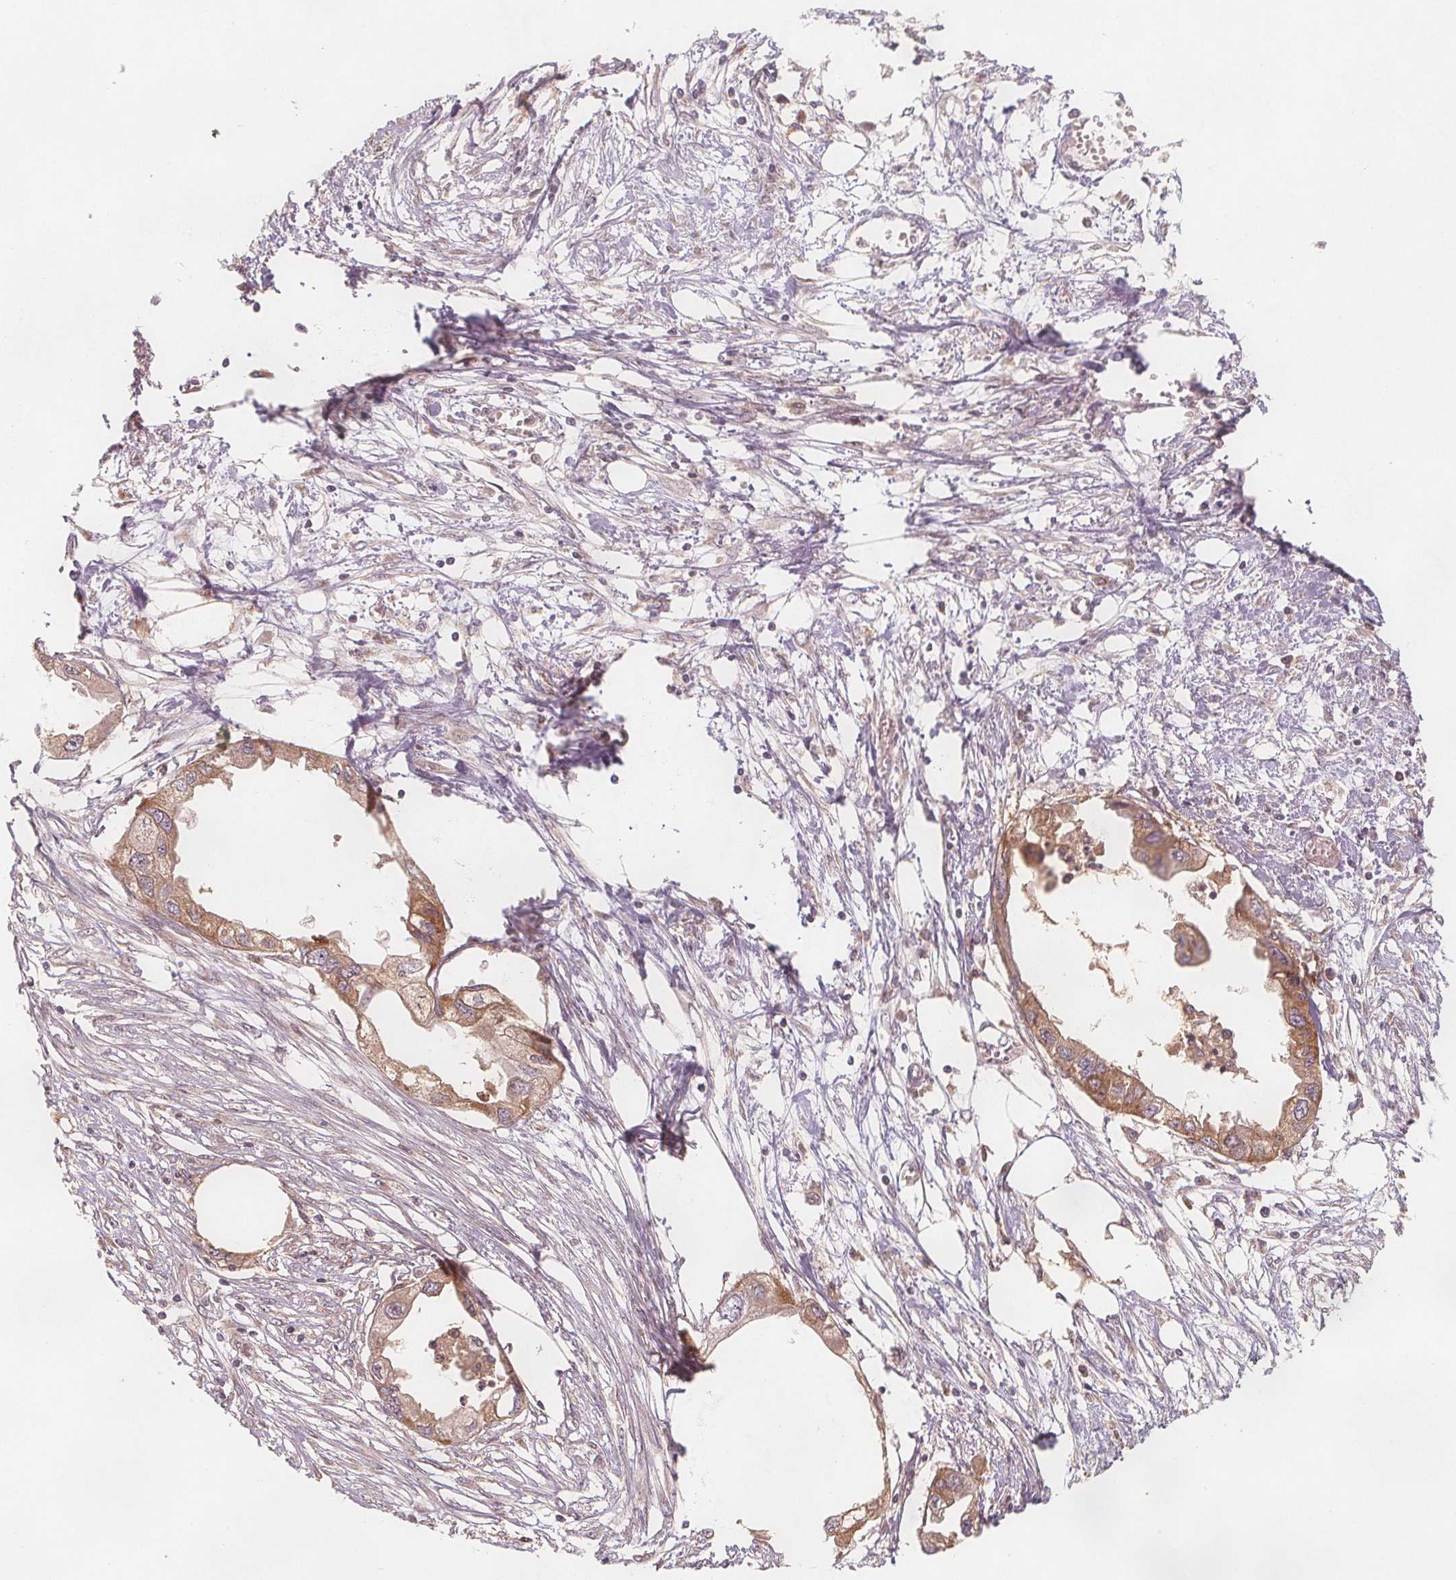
{"staining": {"intensity": "moderate", "quantity": ">75%", "location": "cytoplasmic/membranous"}, "tissue": "endometrial cancer", "cell_type": "Tumor cells", "image_type": "cancer", "snomed": [{"axis": "morphology", "description": "Adenocarcinoma, NOS"}, {"axis": "morphology", "description": "Adenocarcinoma, metastatic, NOS"}, {"axis": "topography", "description": "Adipose tissue"}, {"axis": "topography", "description": "Endometrium"}], "caption": "Immunohistochemical staining of endometrial adenocarcinoma exhibits moderate cytoplasmic/membranous protein positivity in approximately >75% of tumor cells.", "gene": "NCSTN", "patient": {"sex": "female", "age": 67}}